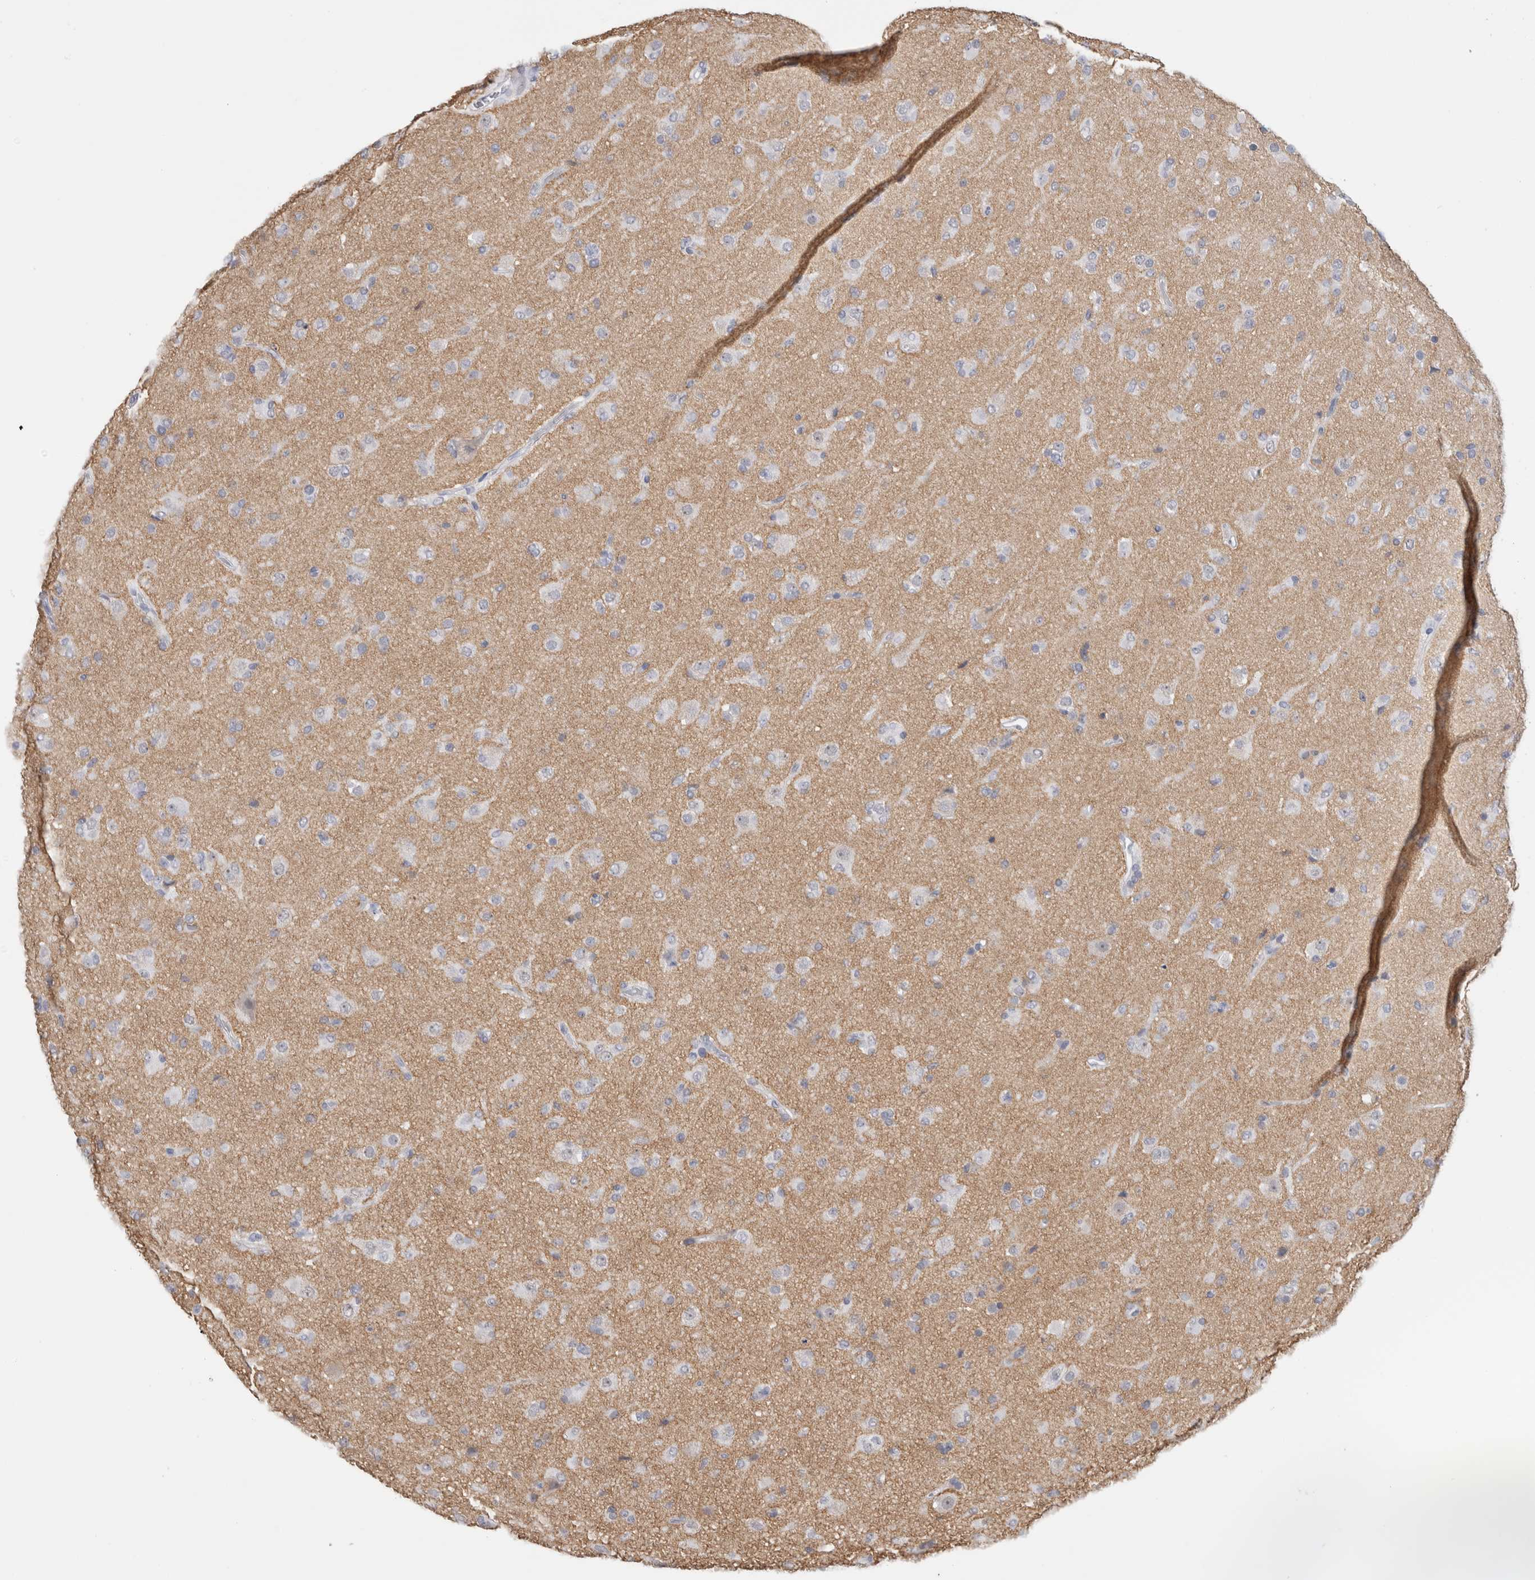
{"staining": {"intensity": "negative", "quantity": "none", "location": "none"}, "tissue": "glioma", "cell_type": "Tumor cells", "image_type": "cancer", "snomed": [{"axis": "morphology", "description": "Glioma, malignant, Low grade"}, {"axis": "topography", "description": "Brain"}], "caption": "Immunohistochemistry photomicrograph of malignant glioma (low-grade) stained for a protein (brown), which displays no expression in tumor cells.", "gene": "CADM3", "patient": {"sex": "male", "age": 65}}